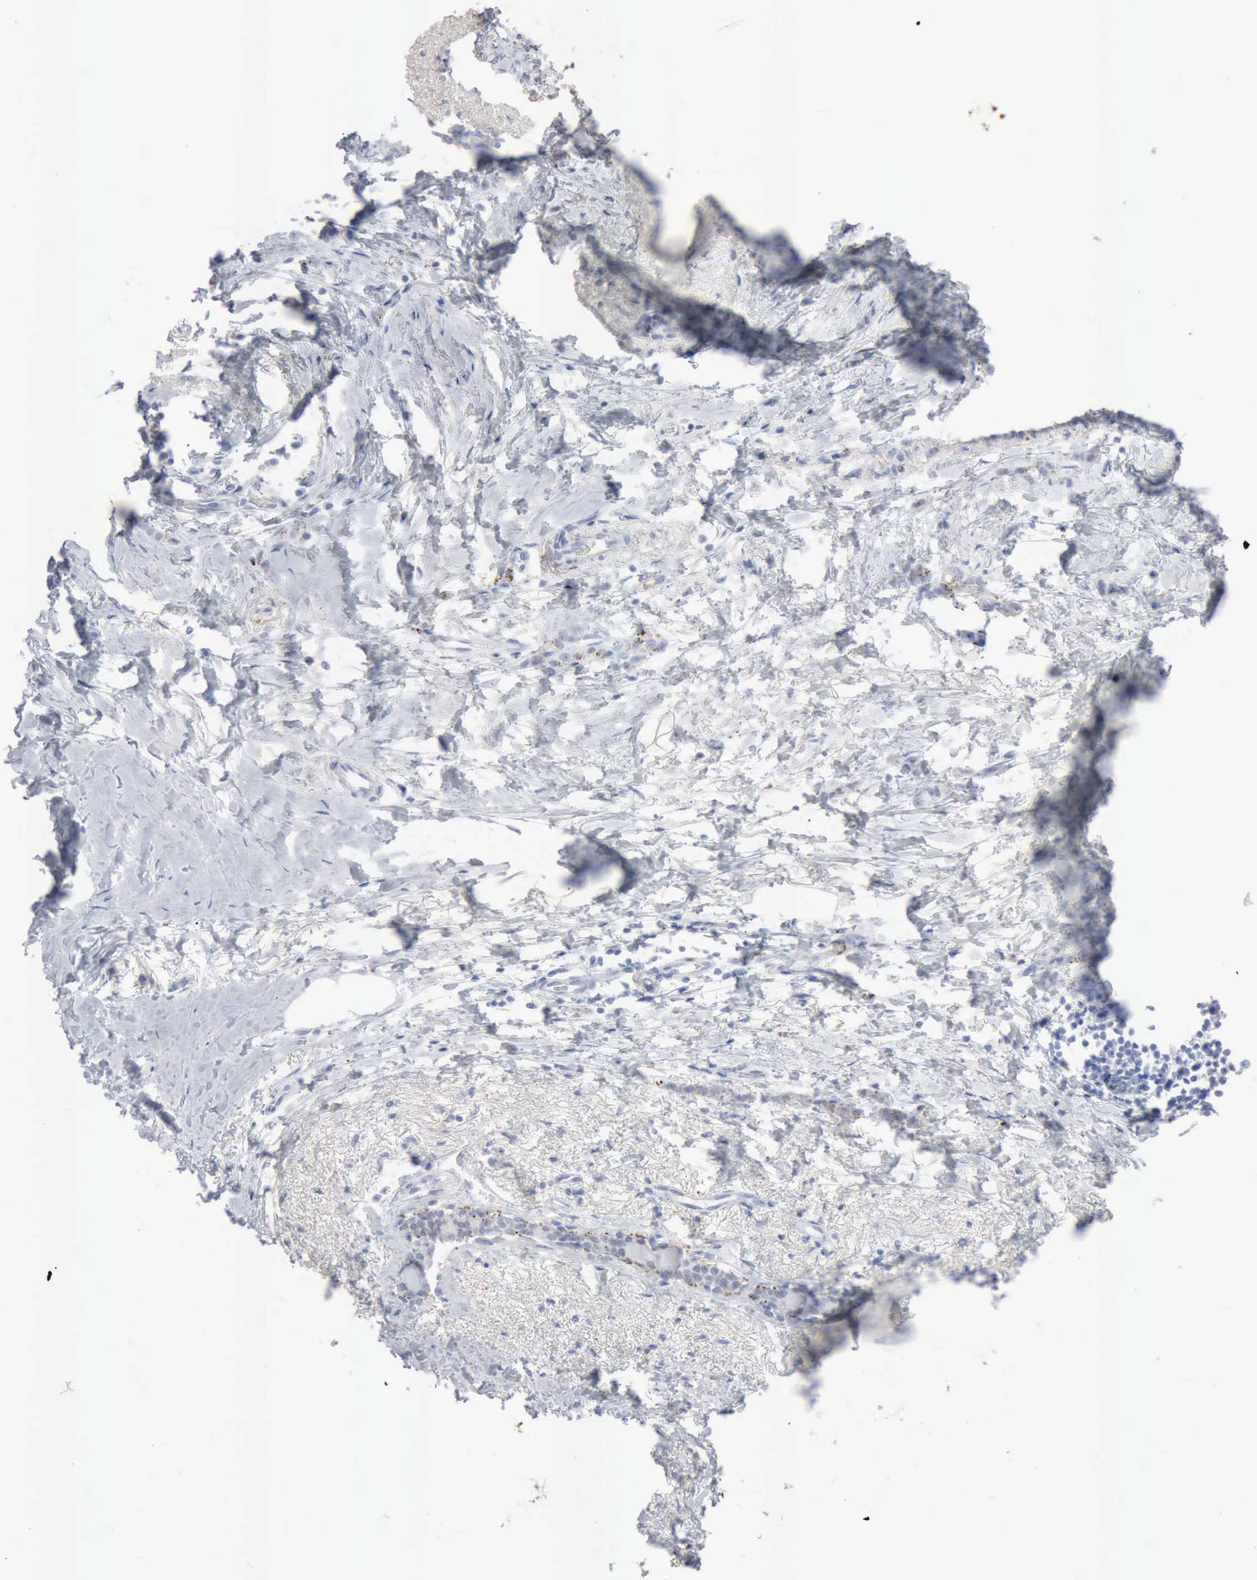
{"staining": {"intensity": "moderate", "quantity": "<25%", "location": "cytoplasmic/membranous"}, "tissue": "breast cancer", "cell_type": "Tumor cells", "image_type": "cancer", "snomed": [{"axis": "morphology", "description": "Lobular carcinoma"}, {"axis": "topography", "description": "Breast"}], "caption": "About <25% of tumor cells in human breast cancer (lobular carcinoma) exhibit moderate cytoplasmic/membranous protein expression as visualized by brown immunohistochemical staining.", "gene": "GLA", "patient": {"sex": "female", "age": 55}}